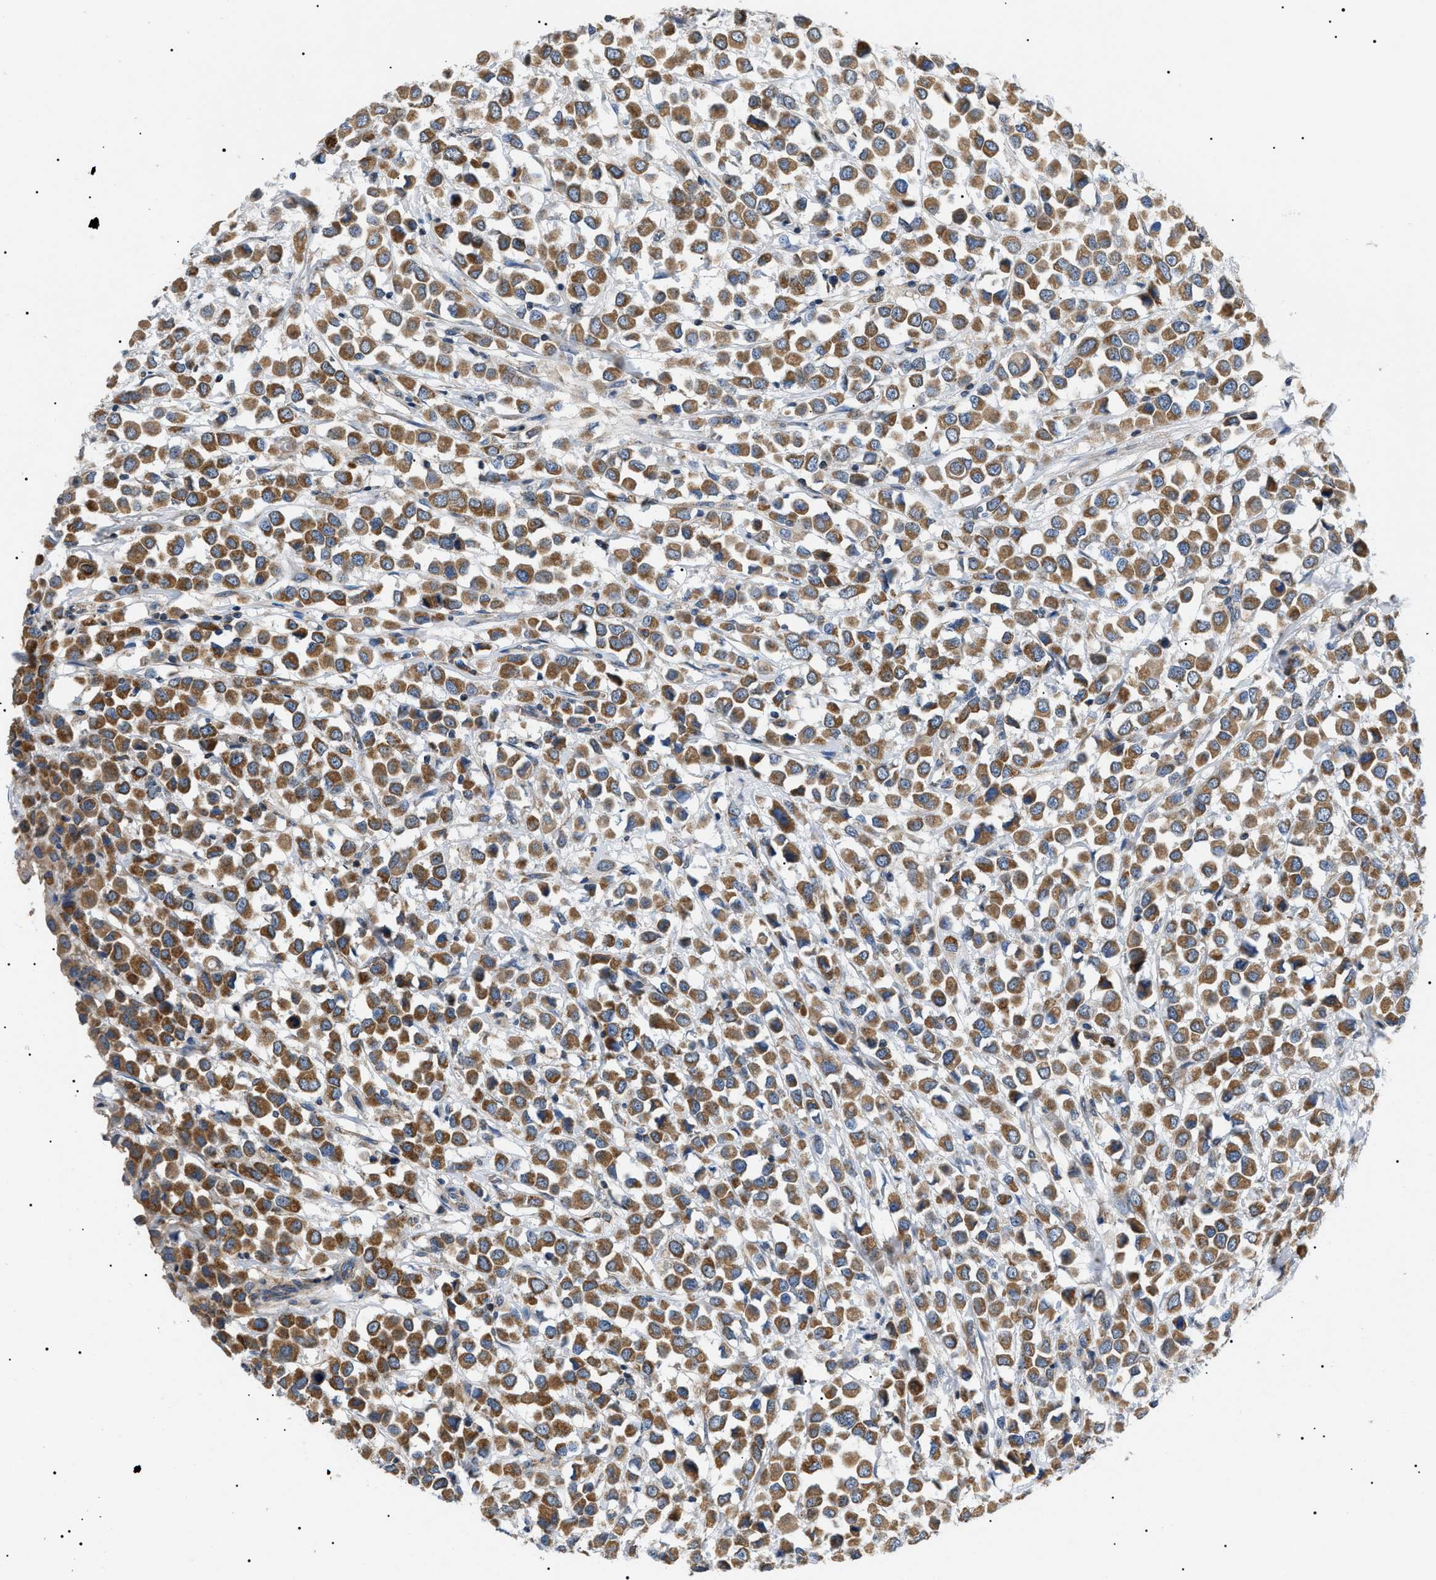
{"staining": {"intensity": "moderate", "quantity": ">75%", "location": "cytoplasmic/membranous"}, "tissue": "breast cancer", "cell_type": "Tumor cells", "image_type": "cancer", "snomed": [{"axis": "morphology", "description": "Duct carcinoma"}, {"axis": "topography", "description": "Breast"}], "caption": "Breast cancer stained for a protein (brown) exhibits moderate cytoplasmic/membranous positive expression in about >75% of tumor cells.", "gene": "TOMM6", "patient": {"sex": "female", "age": 61}}